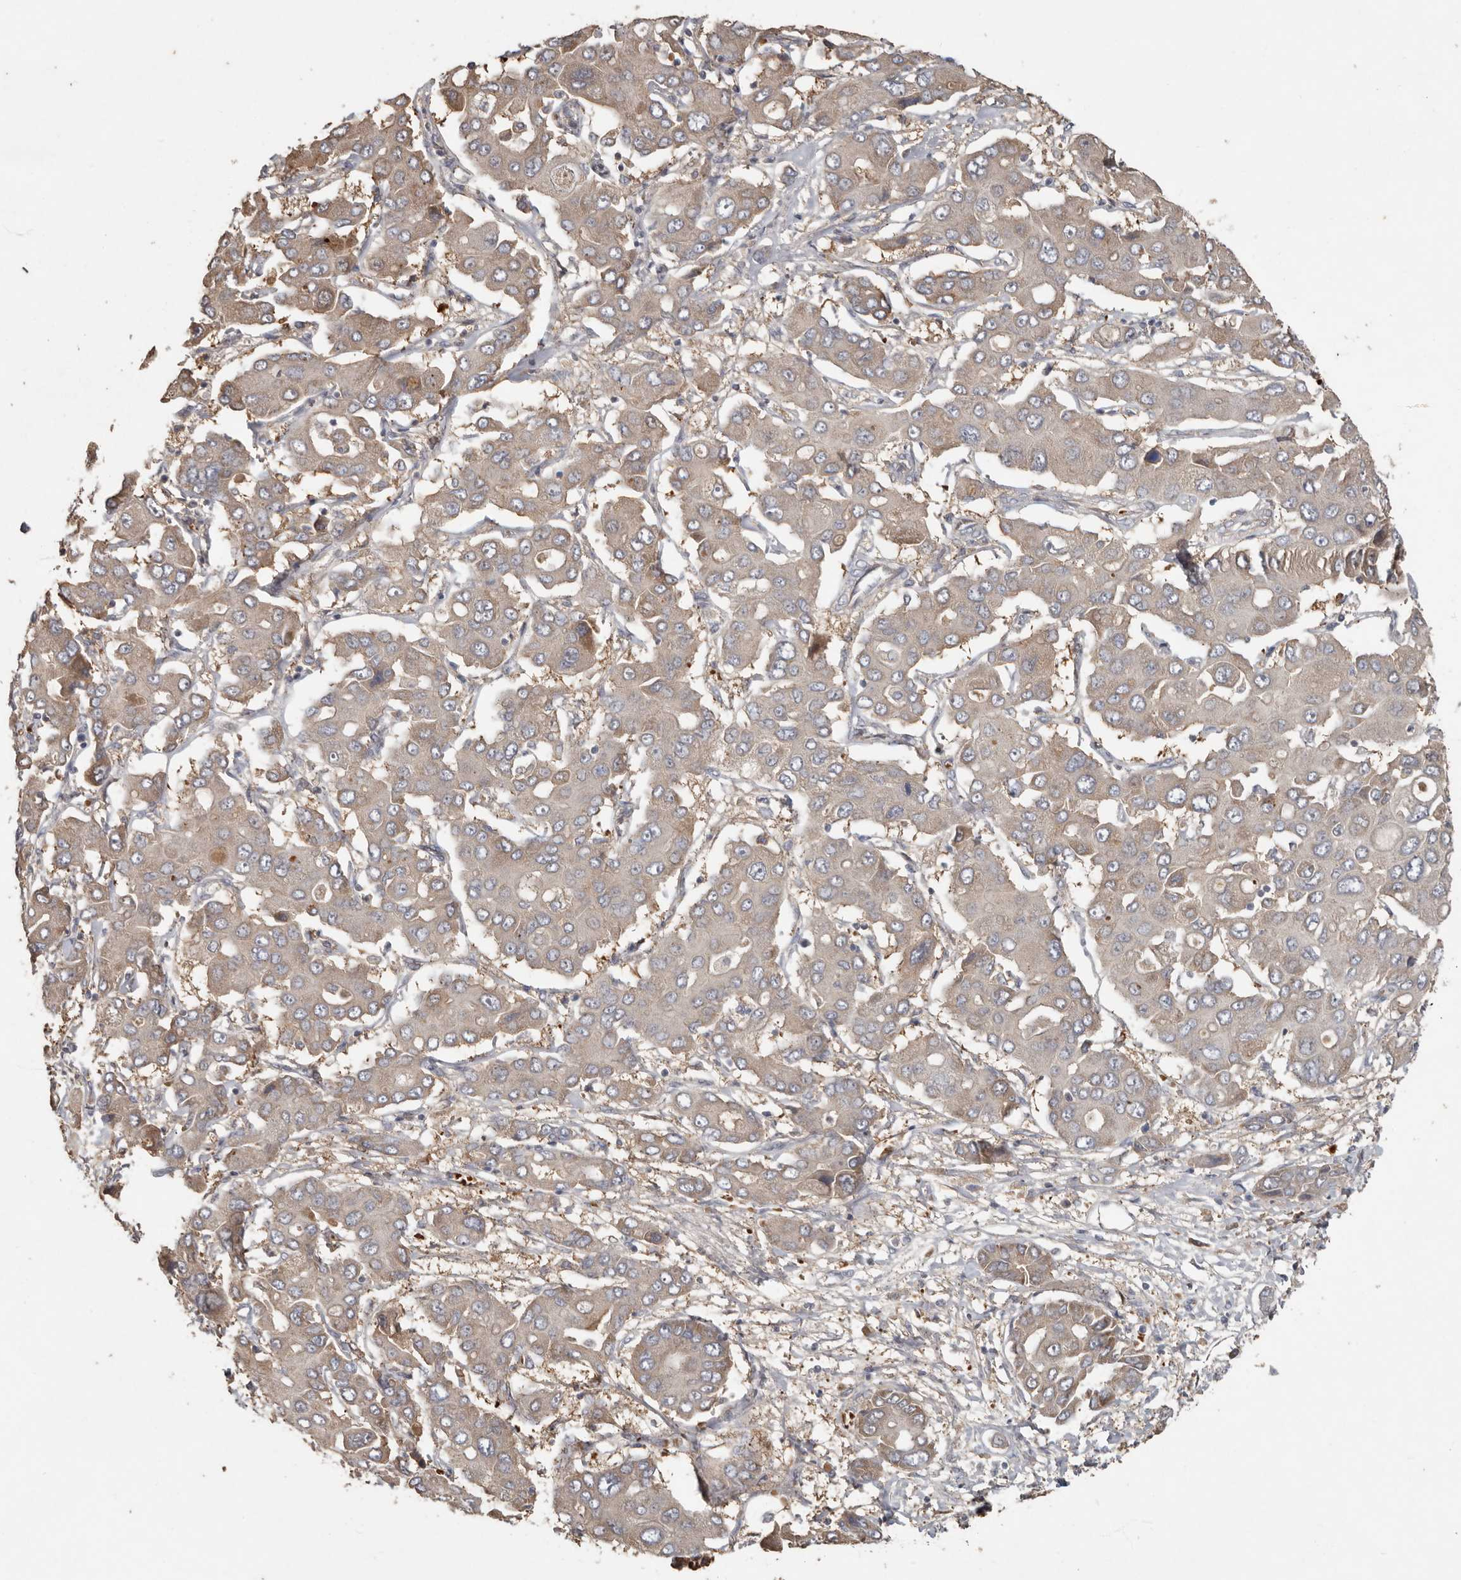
{"staining": {"intensity": "weak", "quantity": "<25%", "location": "cytoplasmic/membranous"}, "tissue": "liver cancer", "cell_type": "Tumor cells", "image_type": "cancer", "snomed": [{"axis": "morphology", "description": "Cholangiocarcinoma"}, {"axis": "topography", "description": "Liver"}], "caption": "Tumor cells show no significant positivity in liver cancer (cholangiocarcinoma).", "gene": "KIF26B", "patient": {"sex": "male", "age": 67}}